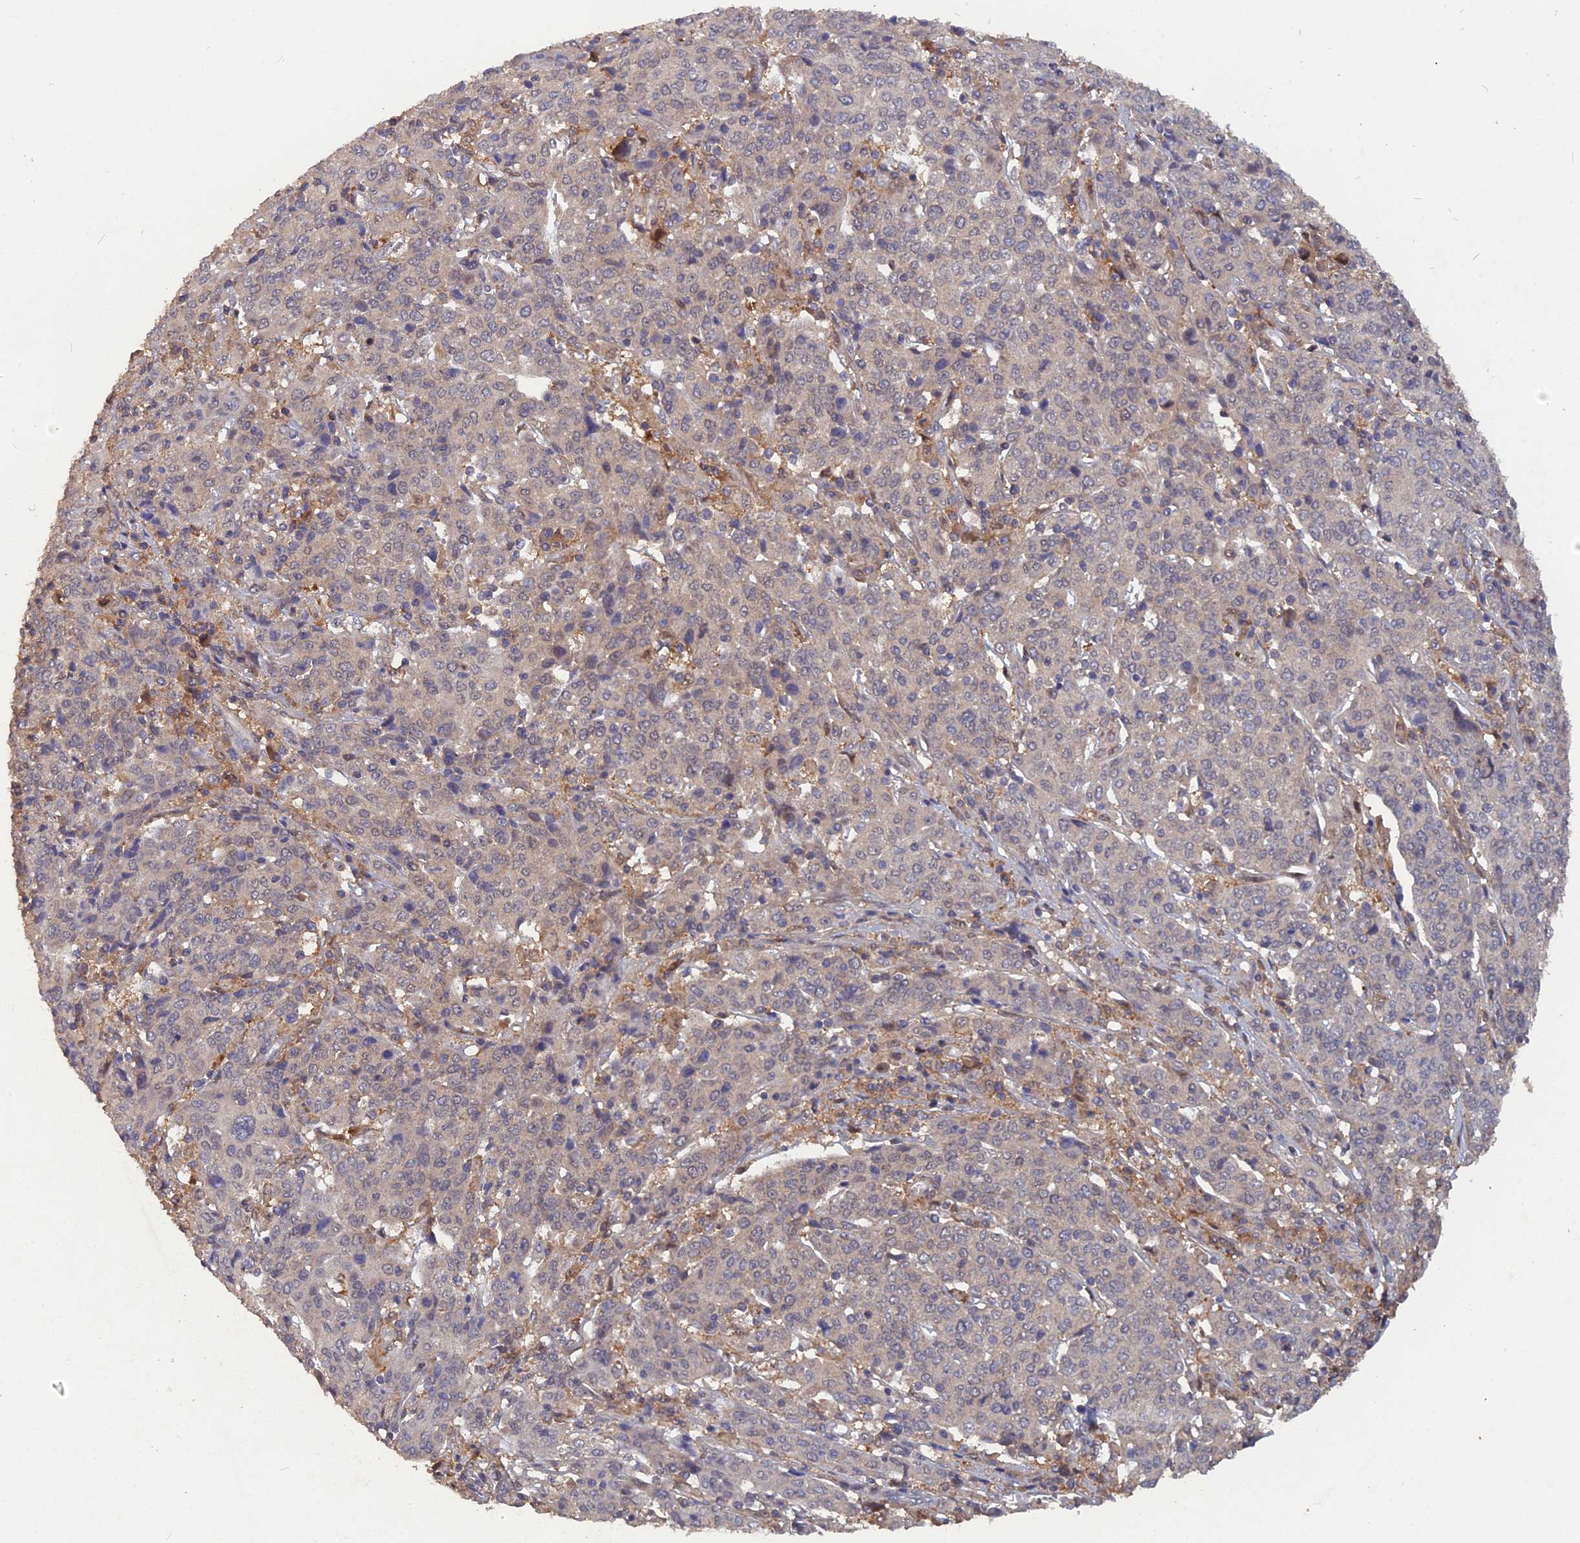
{"staining": {"intensity": "weak", "quantity": "<25%", "location": "cytoplasmic/membranous"}, "tissue": "cervical cancer", "cell_type": "Tumor cells", "image_type": "cancer", "snomed": [{"axis": "morphology", "description": "Squamous cell carcinoma, NOS"}, {"axis": "topography", "description": "Cervix"}], "caption": "Tumor cells are negative for protein expression in human cervical cancer (squamous cell carcinoma).", "gene": "BLVRA", "patient": {"sex": "female", "age": 67}}